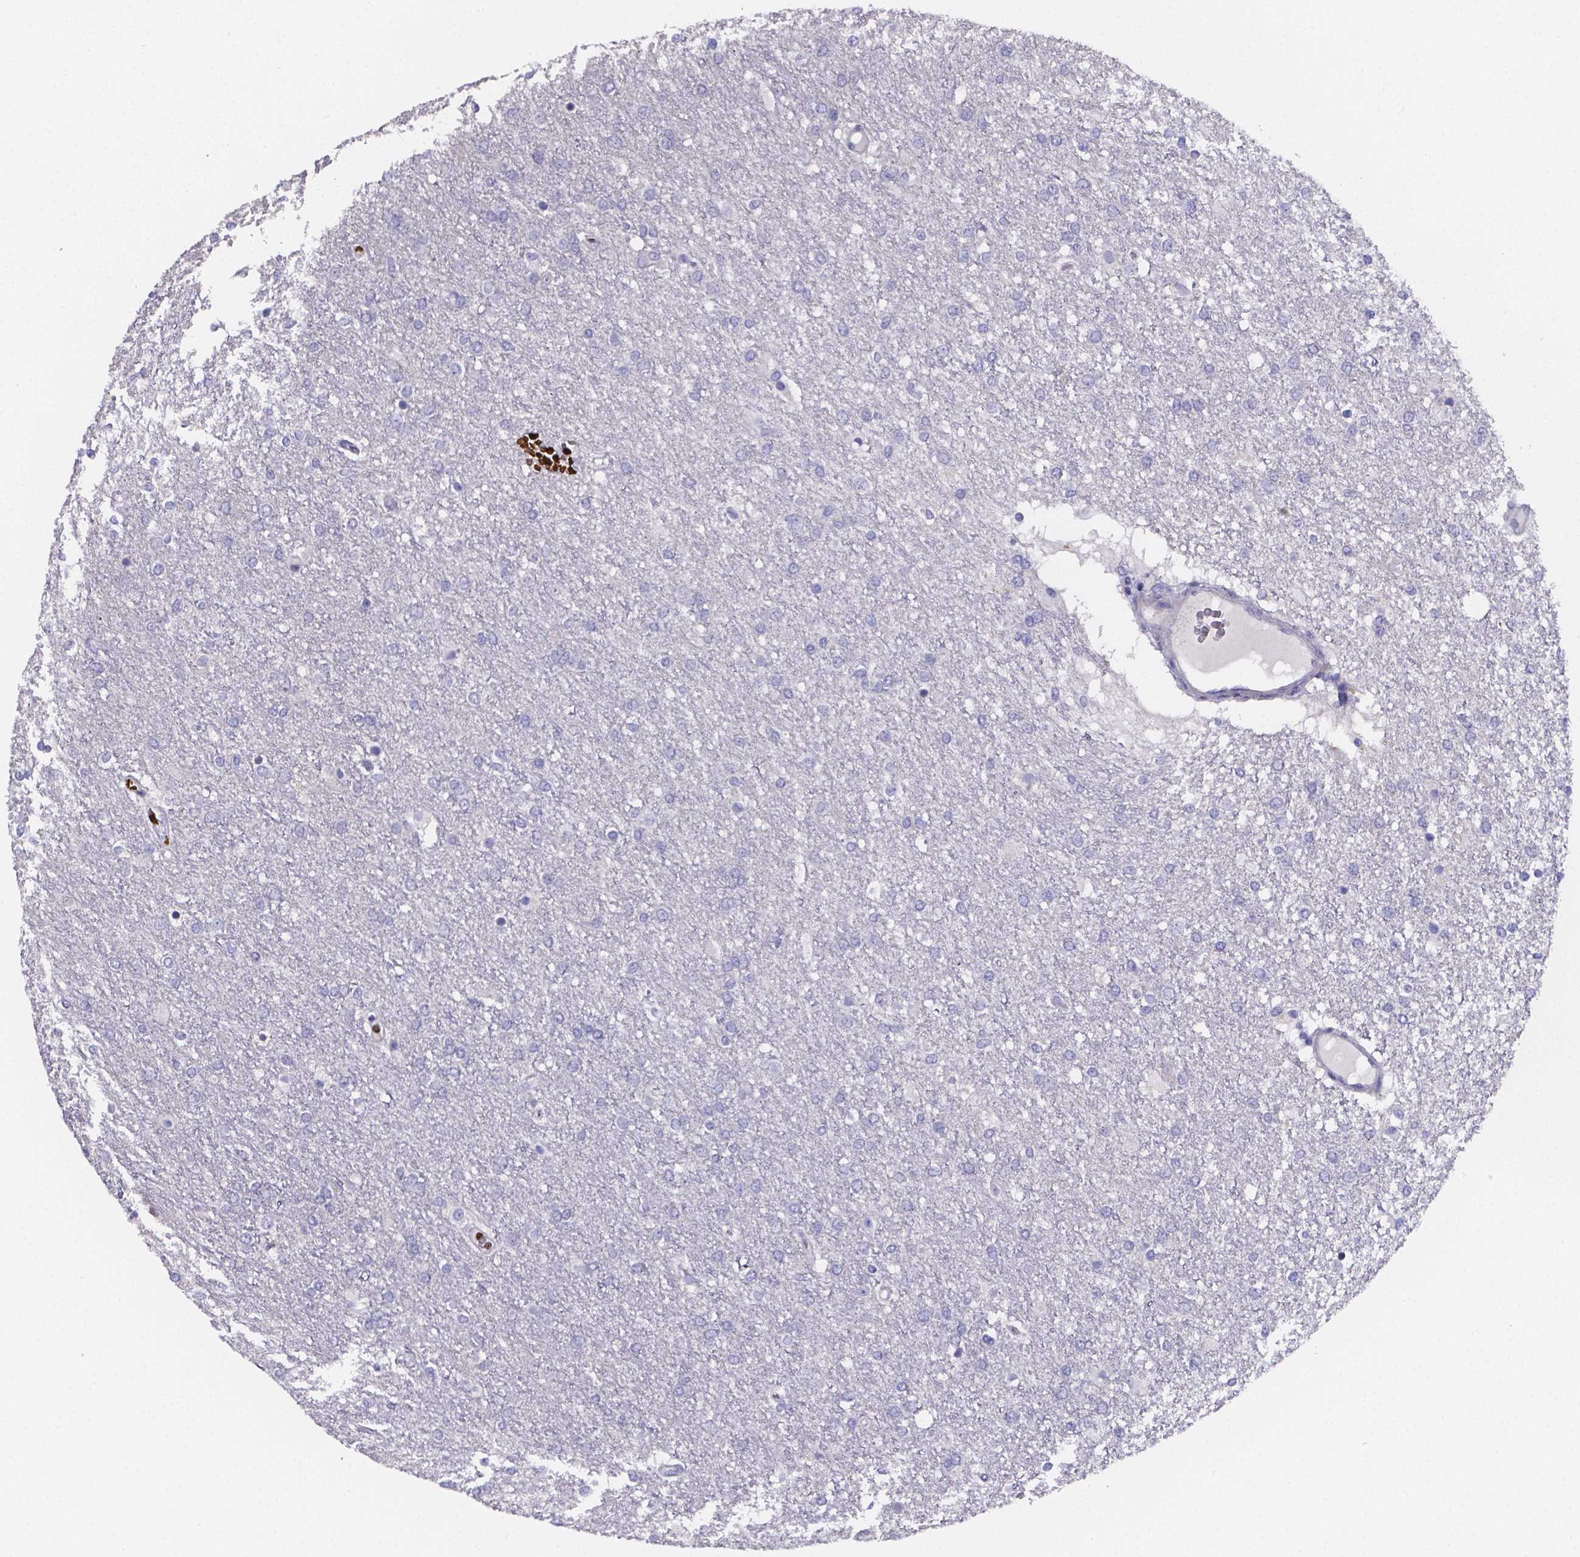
{"staining": {"intensity": "negative", "quantity": "none", "location": "none"}, "tissue": "glioma", "cell_type": "Tumor cells", "image_type": "cancer", "snomed": [{"axis": "morphology", "description": "Glioma, malignant, High grade"}, {"axis": "topography", "description": "Brain"}], "caption": "High magnification brightfield microscopy of glioma stained with DAB (brown) and counterstained with hematoxylin (blue): tumor cells show no significant staining.", "gene": "GABRA3", "patient": {"sex": "female", "age": 61}}